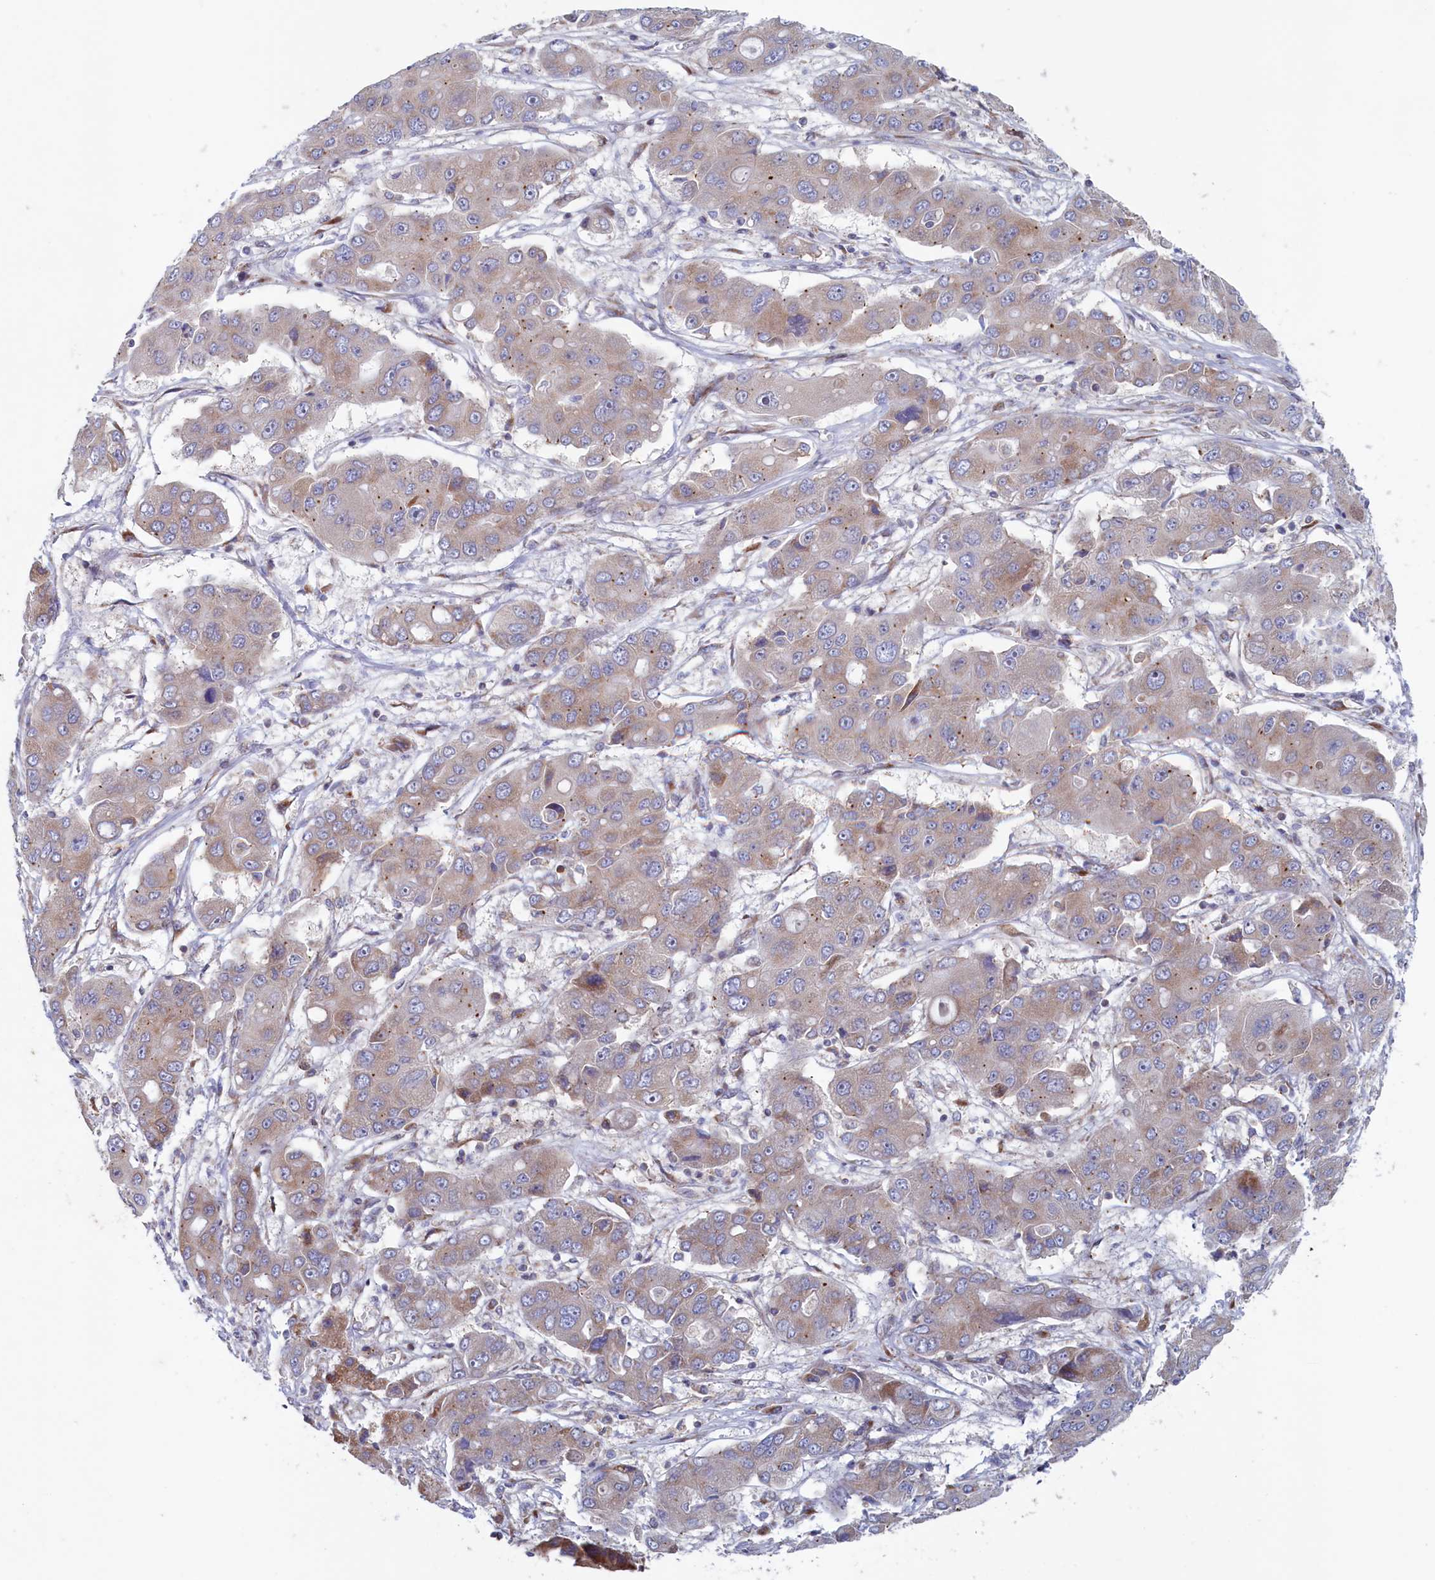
{"staining": {"intensity": "weak", "quantity": "<25%", "location": "cytoplasmic/membranous"}, "tissue": "liver cancer", "cell_type": "Tumor cells", "image_type": "cancer", "snomed": [{"axis": "morphology", "description": "Cholangiocarcinoma"}, {"axis": "topography", "description": "Liver"}], "caption": "The histopathology image reveals no staining of tumor cells in cholangiocarcinoma (liver).", "gene": "MTFMT", "patient": {"sex": "male", "age": 67}}